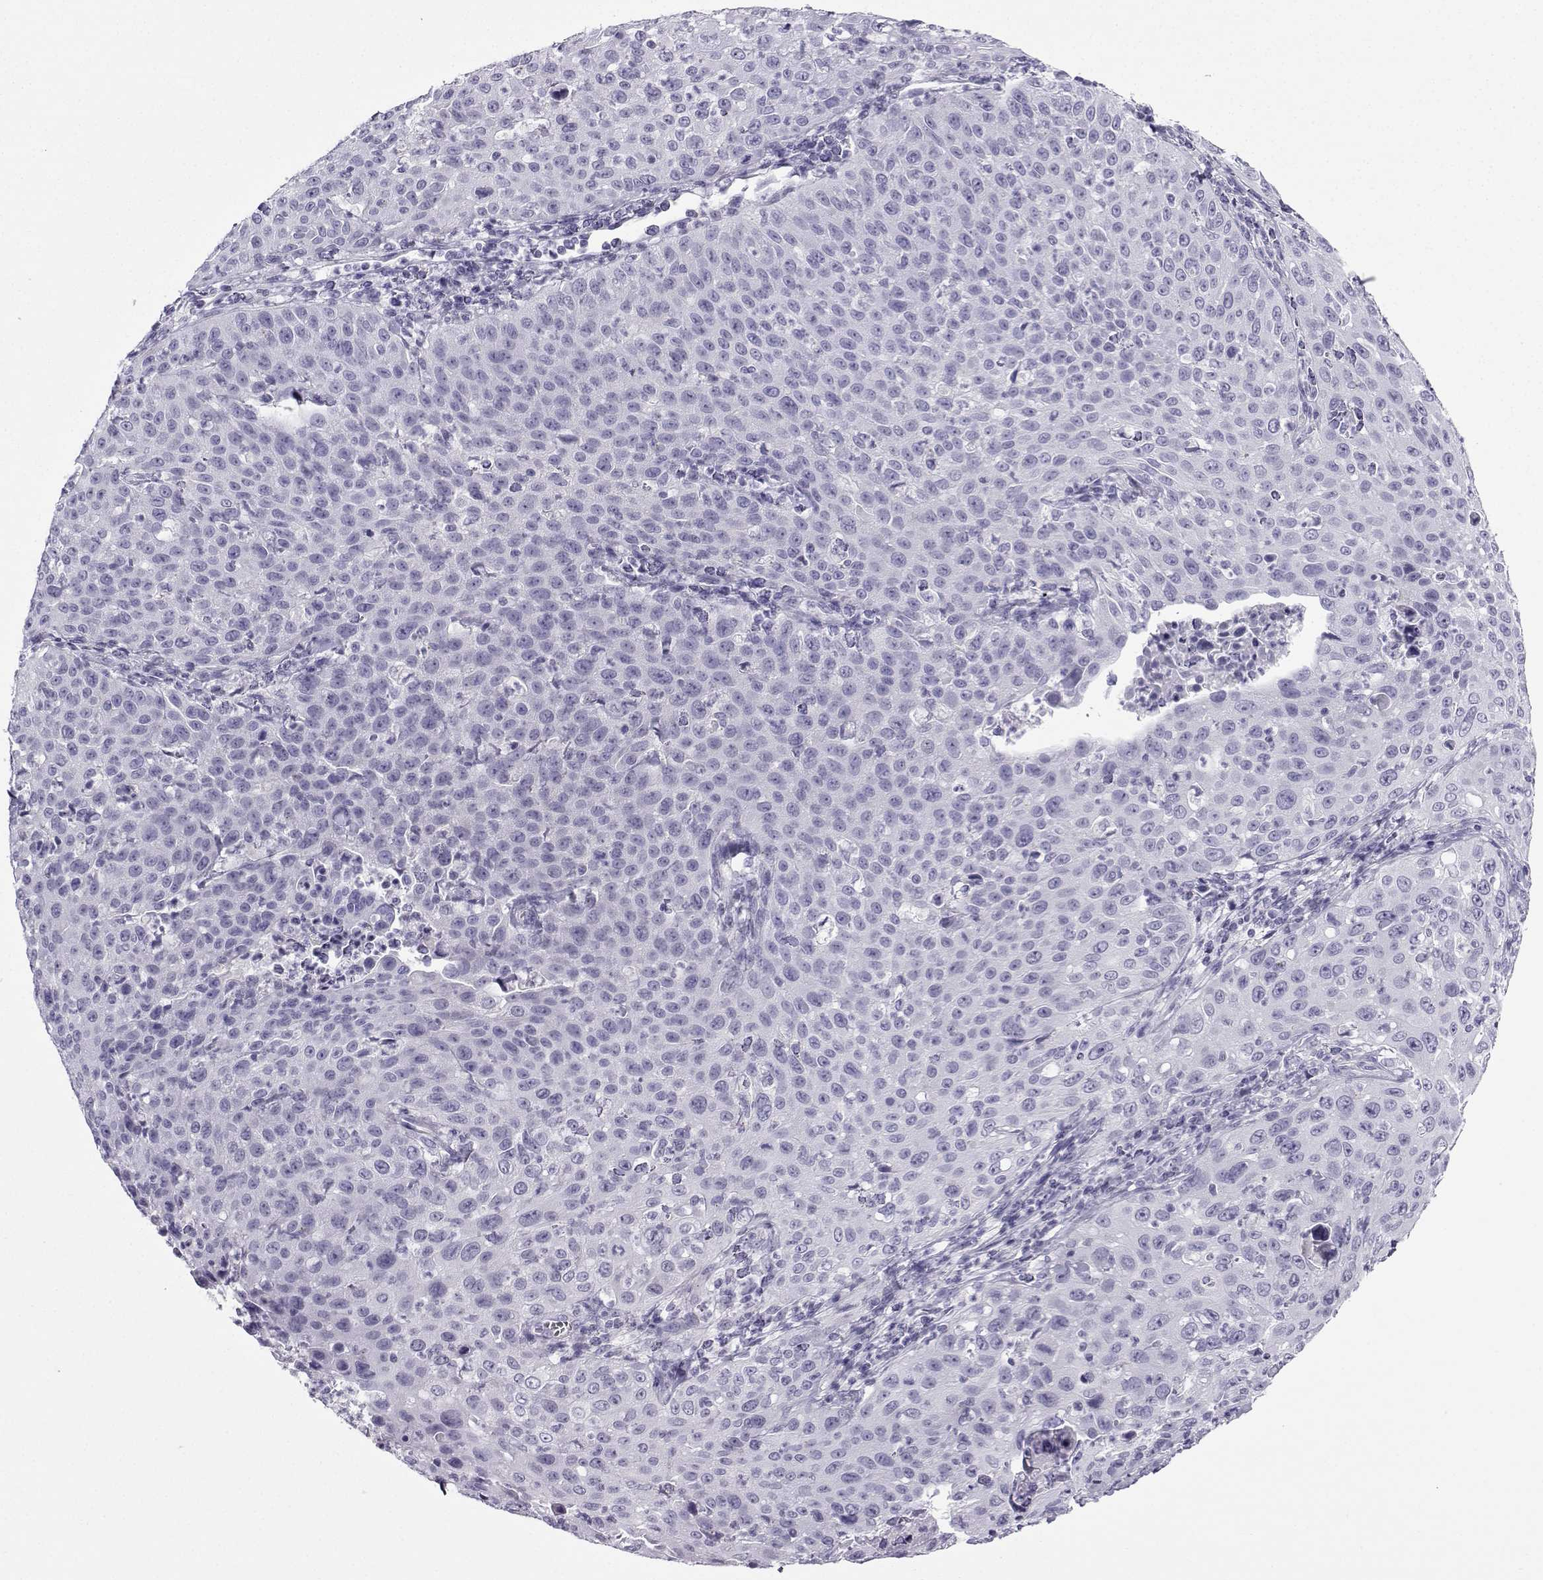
{"staining": {"intensity": "negative", "quantity": "none", "location": "none"}, "tissue": "cervical cancer", "cell_type": "Tumor cells", "image_type": "cancer", "snomed": [{"axis": "morphology", "description": "Squamous cell carcinoma, NOS"}, {"axis": "topography", "description": "Cervix"}], "caption": "Immunohistochemistry micrograph of cervical squamous cell carcinoma stained for a protein (brown), which displays no positivity in tumor cells.", "gene": "ZBTB8B", "patient": {"sex": "female", "age": 26}}